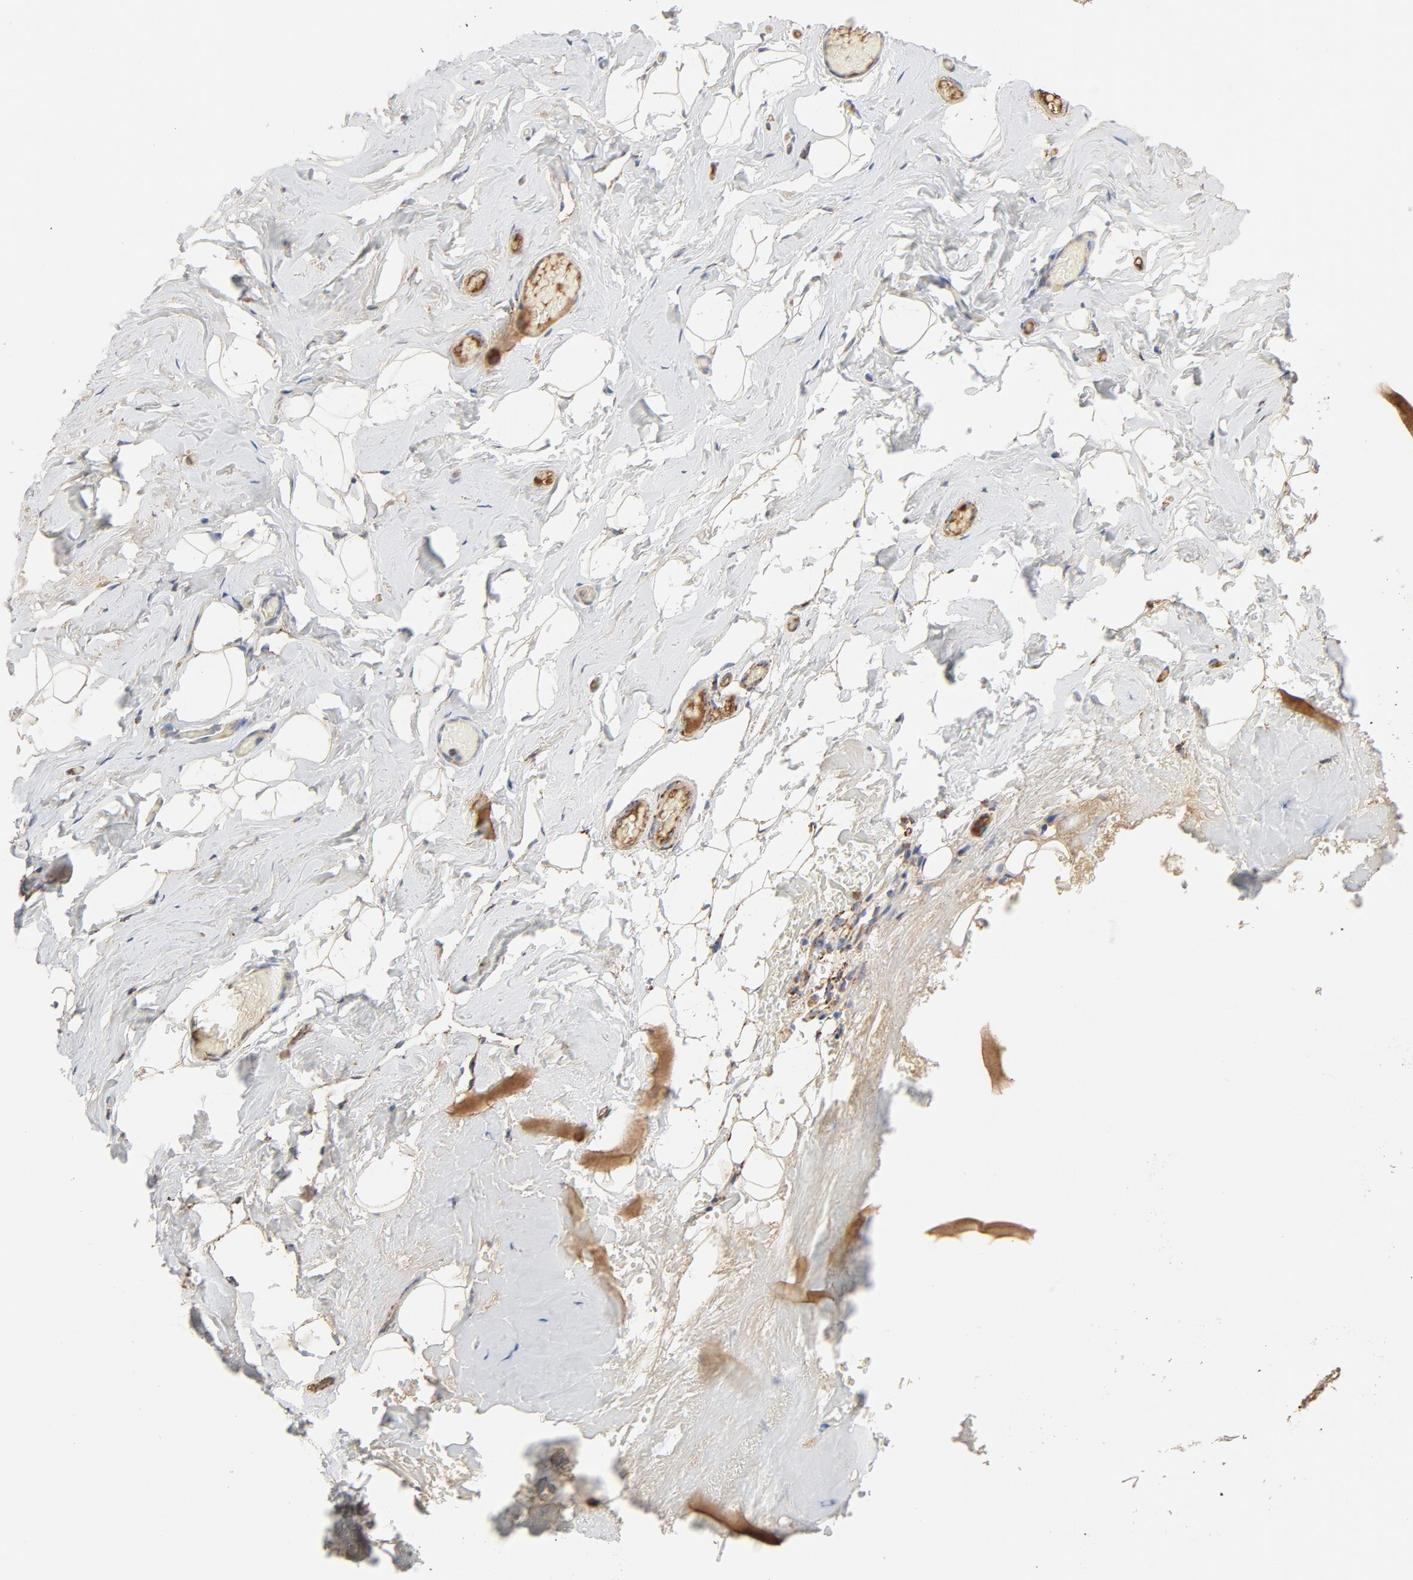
{"staining": {"intensity": "moderate", "quantity": "25%-75%", "location": "cytoplasmic/membranous"}, "tissue": "breast", "cell_type": "Adipocytes", "image_type": "normal", "snomed": [{"axis": "morphology", "description": "Normal tissue, NOS"}, {"axis": "topography", "description": "Breast"}, {"axis": "topography", "description": "Soft tissue"}], "caption": "Benign breast displays moderate cytoplasmic/membranous positivity in about 25%-75% of adipocytes.", "gene": "PCNX4", "patient": {"sex": "female", "age": 75}}